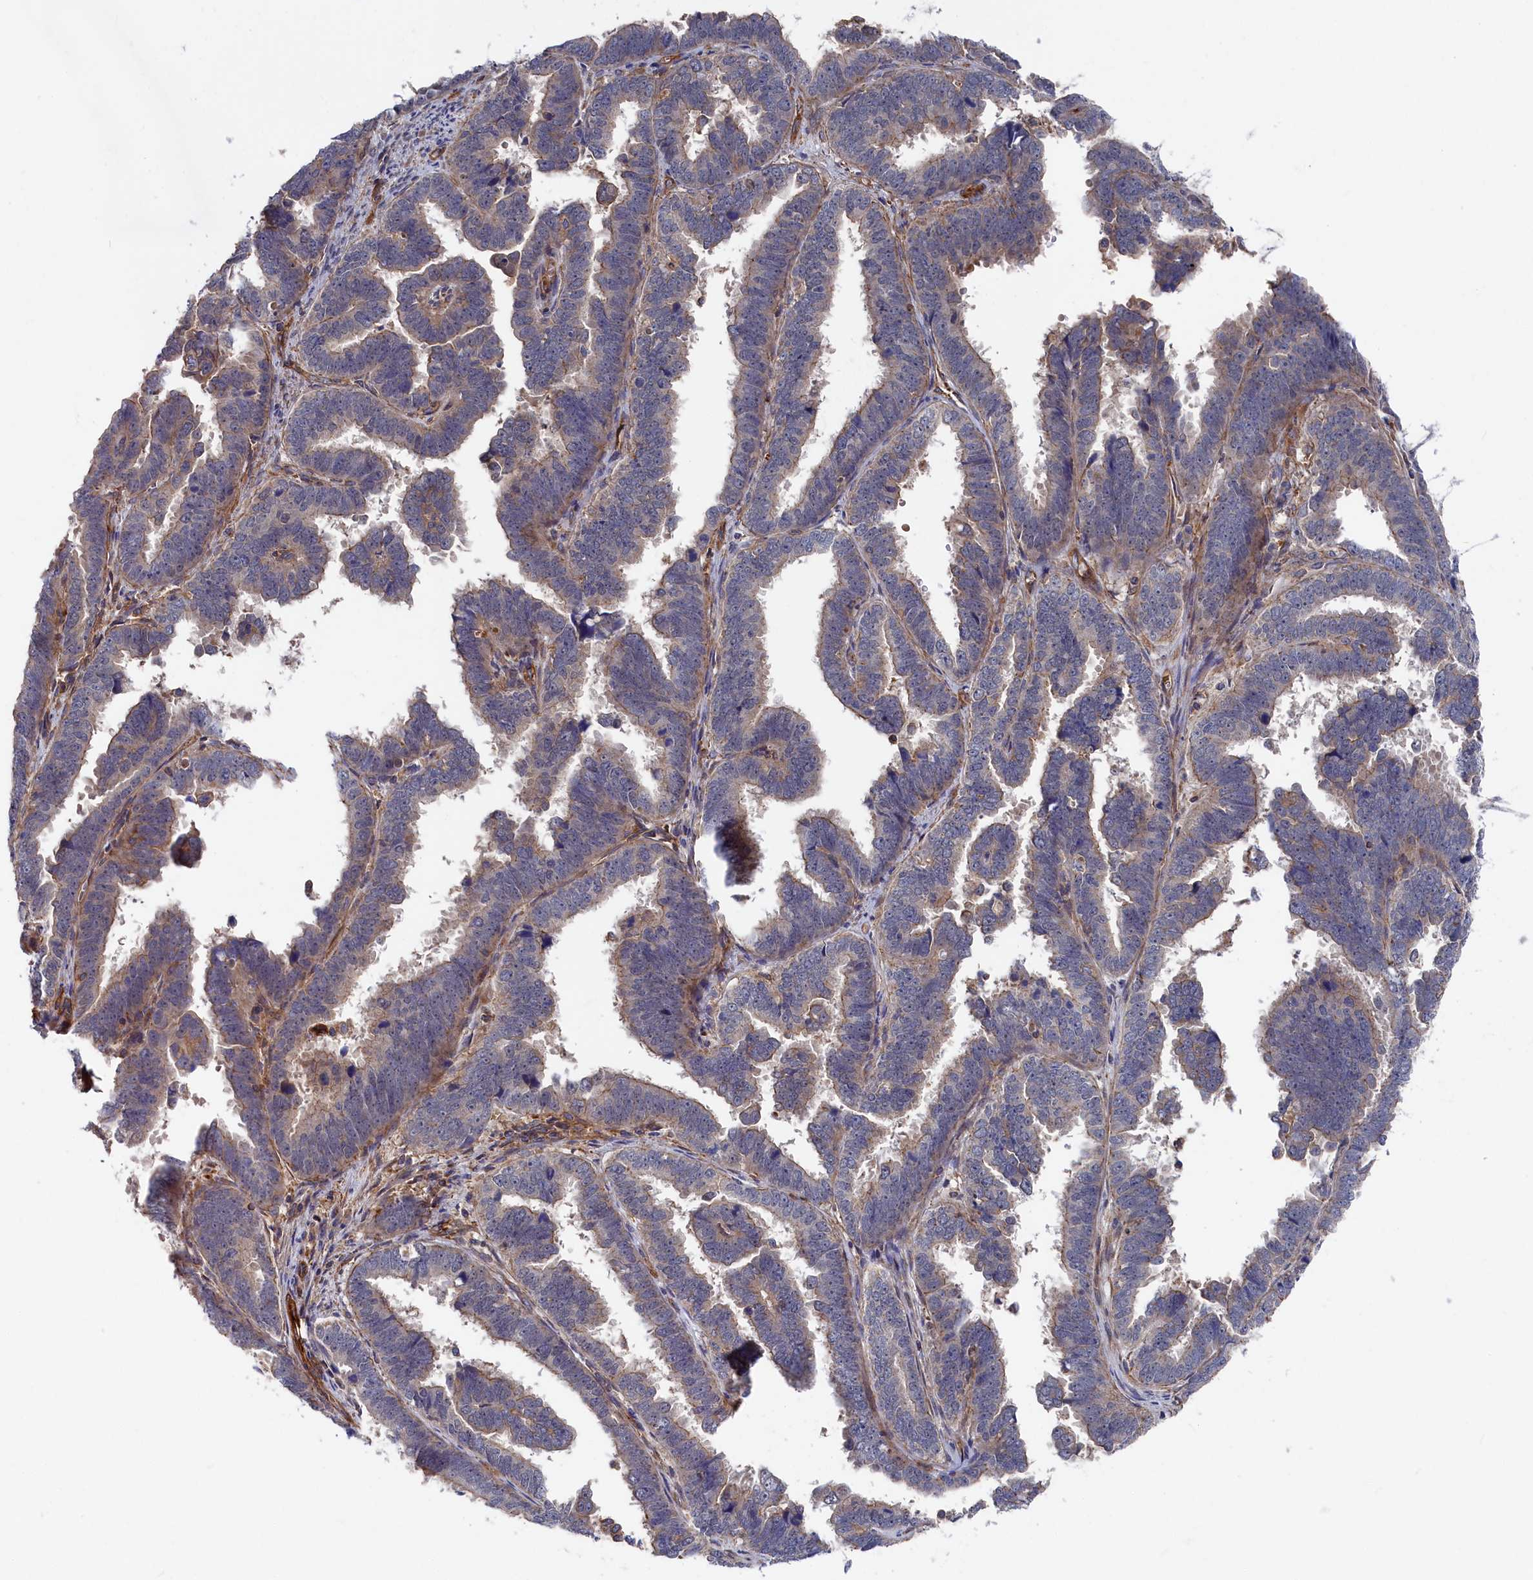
{"staining": {"intensity": "weak", "quantity": ">75%", "location": "cytoplasmic/membranous"}, "tissue": "endometrial cancer", "cell_type": "Tumor cells", "image_type": "cancer", "snomed": [{"axis": "morphology", "description": "Adenocarcinoma, NOS"}, {"axis": "topography", "description": "Endometrium"}], "caption": "Protein staining of endometrial cancer tissue displays weak cytoplasmic/membranous expression in approximately >75% of tumor cells.", "gene": "LDHD", "patient": {"sex": "female", "age": 75}}